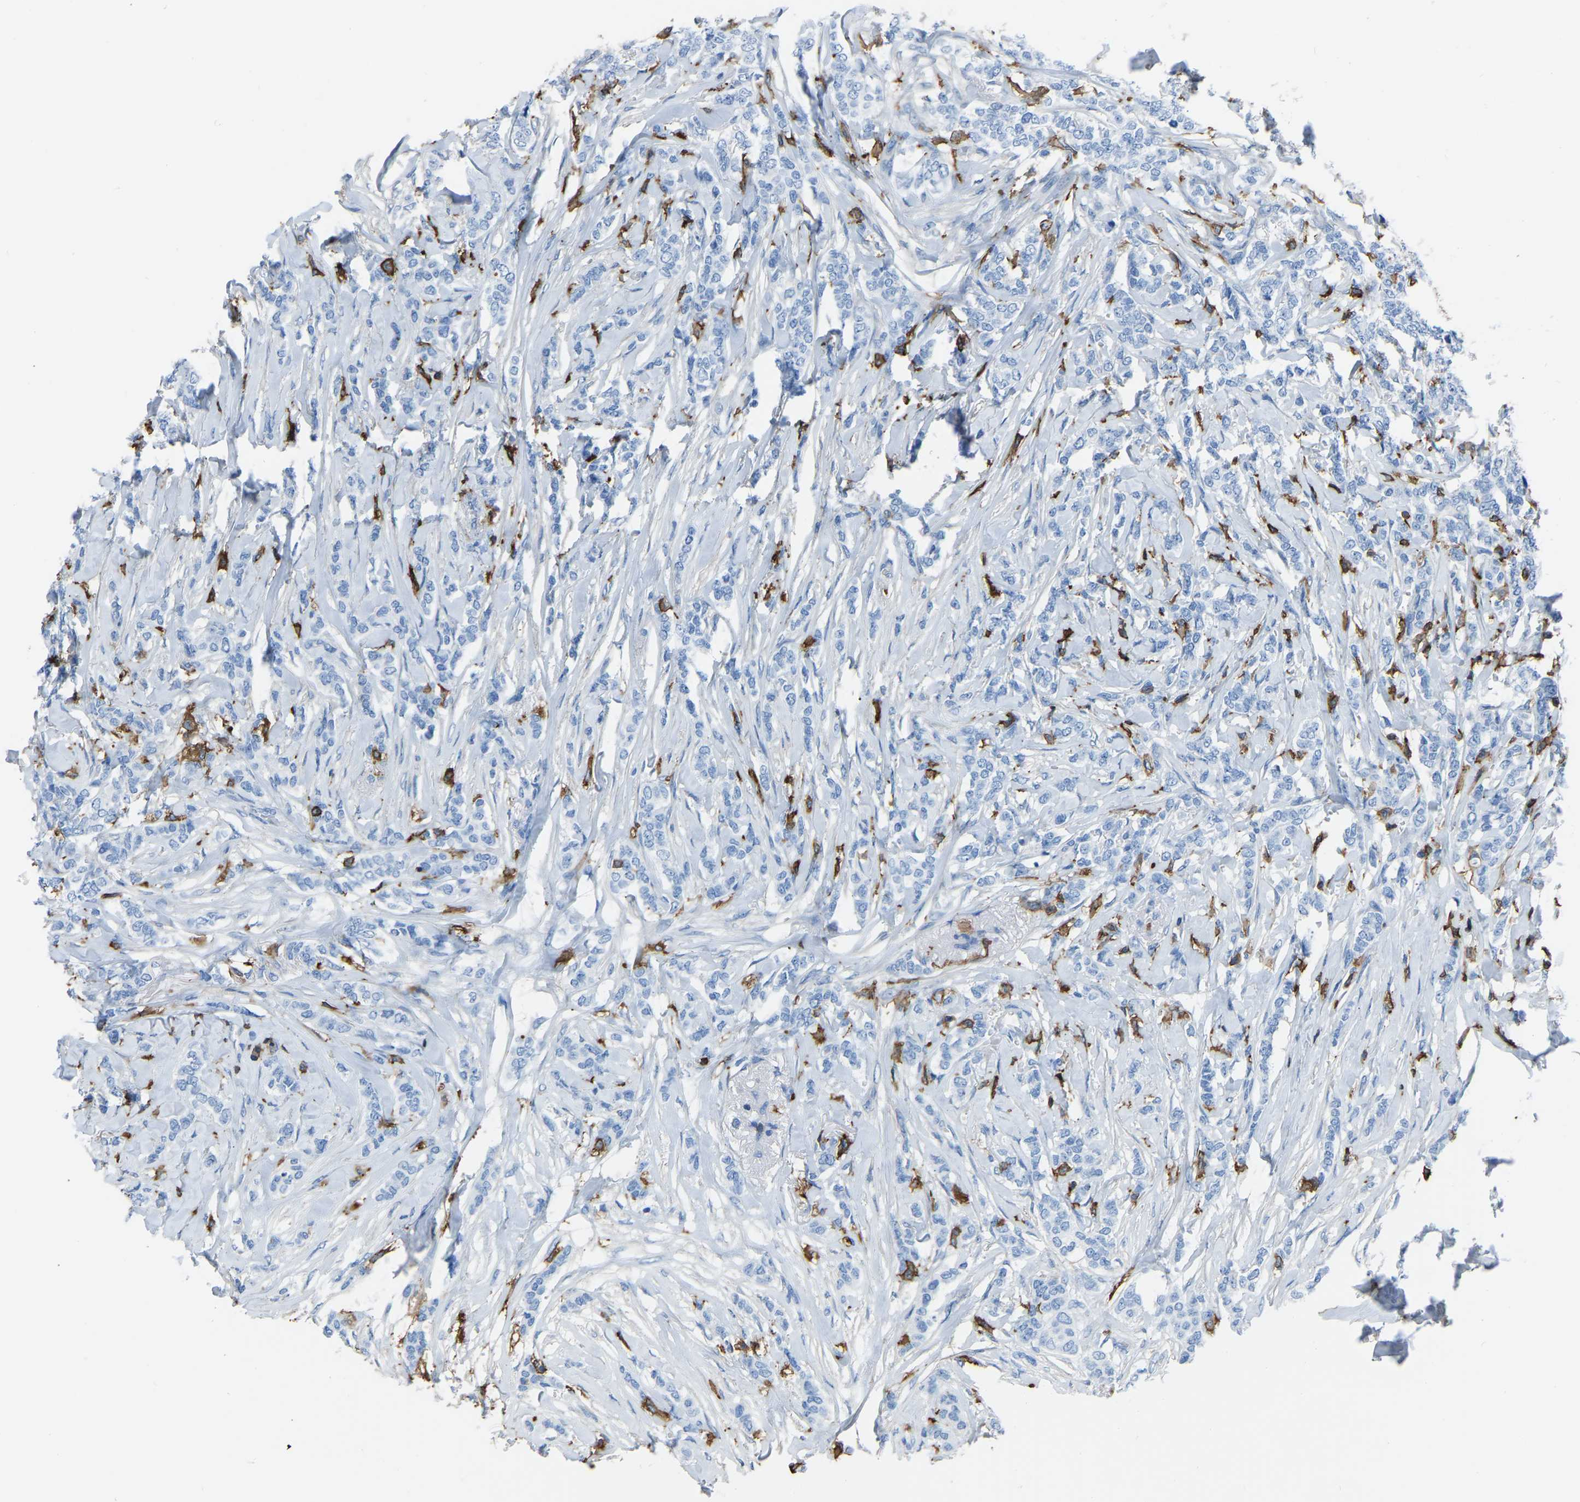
{"staining": {"intensity": "negative", "quantity": "none", "location": "none"}, "tissue": "breast cancer", "cell_type": "Tumor cells", "image_type": "cancer", "snomed": [{"axis": "morphology", "description": "Lobular carcinoma"}, {"axis": "topography", "description": "Skin"}, {"axis": "topography", "description": "Breast"}], "caption": "The immunohistochemistry micrograph has no significant staining in tumor cells of breast cancer tissue.", "gene": "LSP1", "patient": {"sex": "female", "age": 46}}